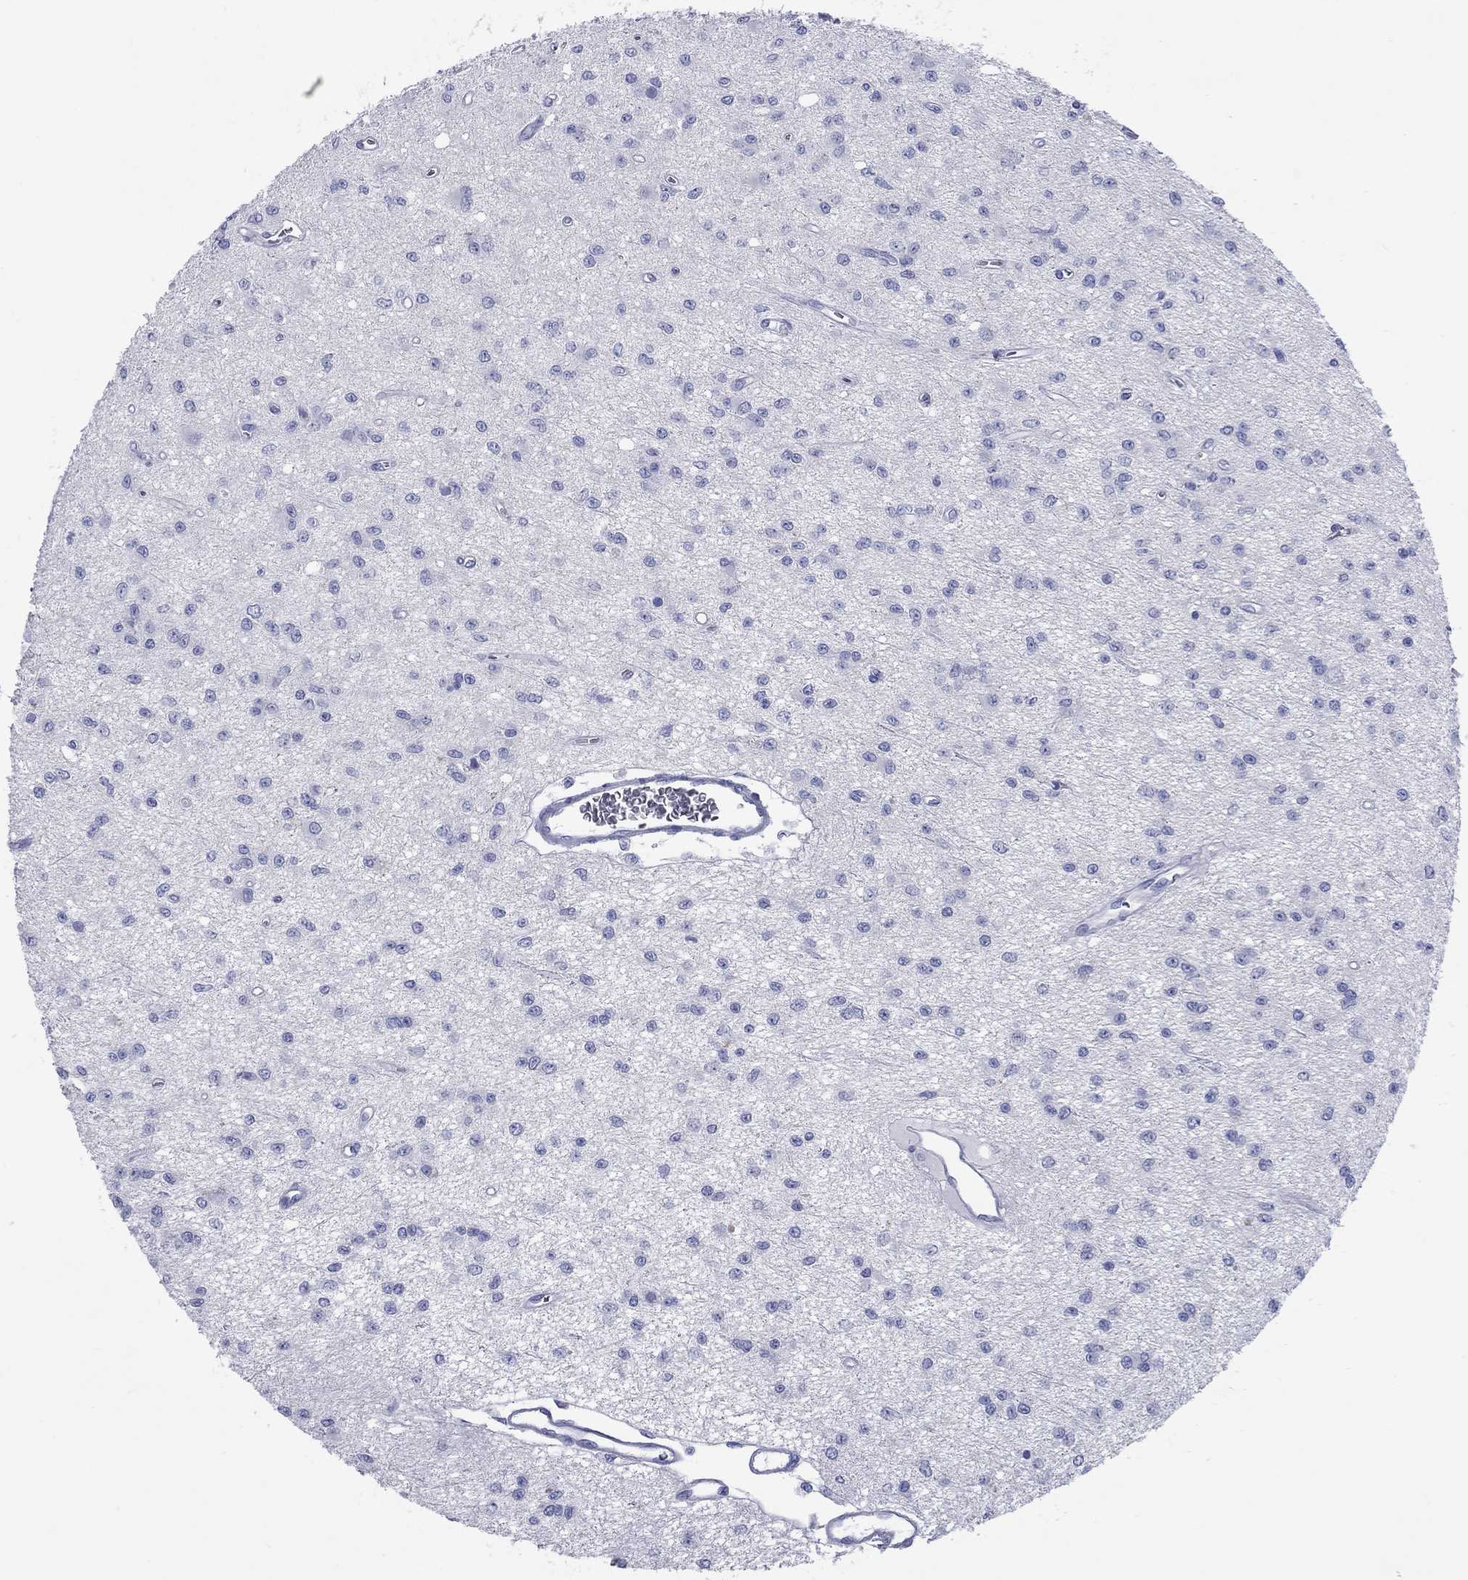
{"staining": {"intensity": "negative", "quantity": "none", "location": "none"}, "tissue": "glioma", "cell_type": "Tumor cells", "image_type": "cancer", "snomed": [{"axis": "morphology", "description": "Glioma, malignant, Low grade"}, {"axis": "topography", "description": "Brain"}], "caption": "Histopathology image shows no protein positivity in tumor cells of glioma tissue.", "gene": "CCNA1", "patient": {"sex": "female", "age": 45}}